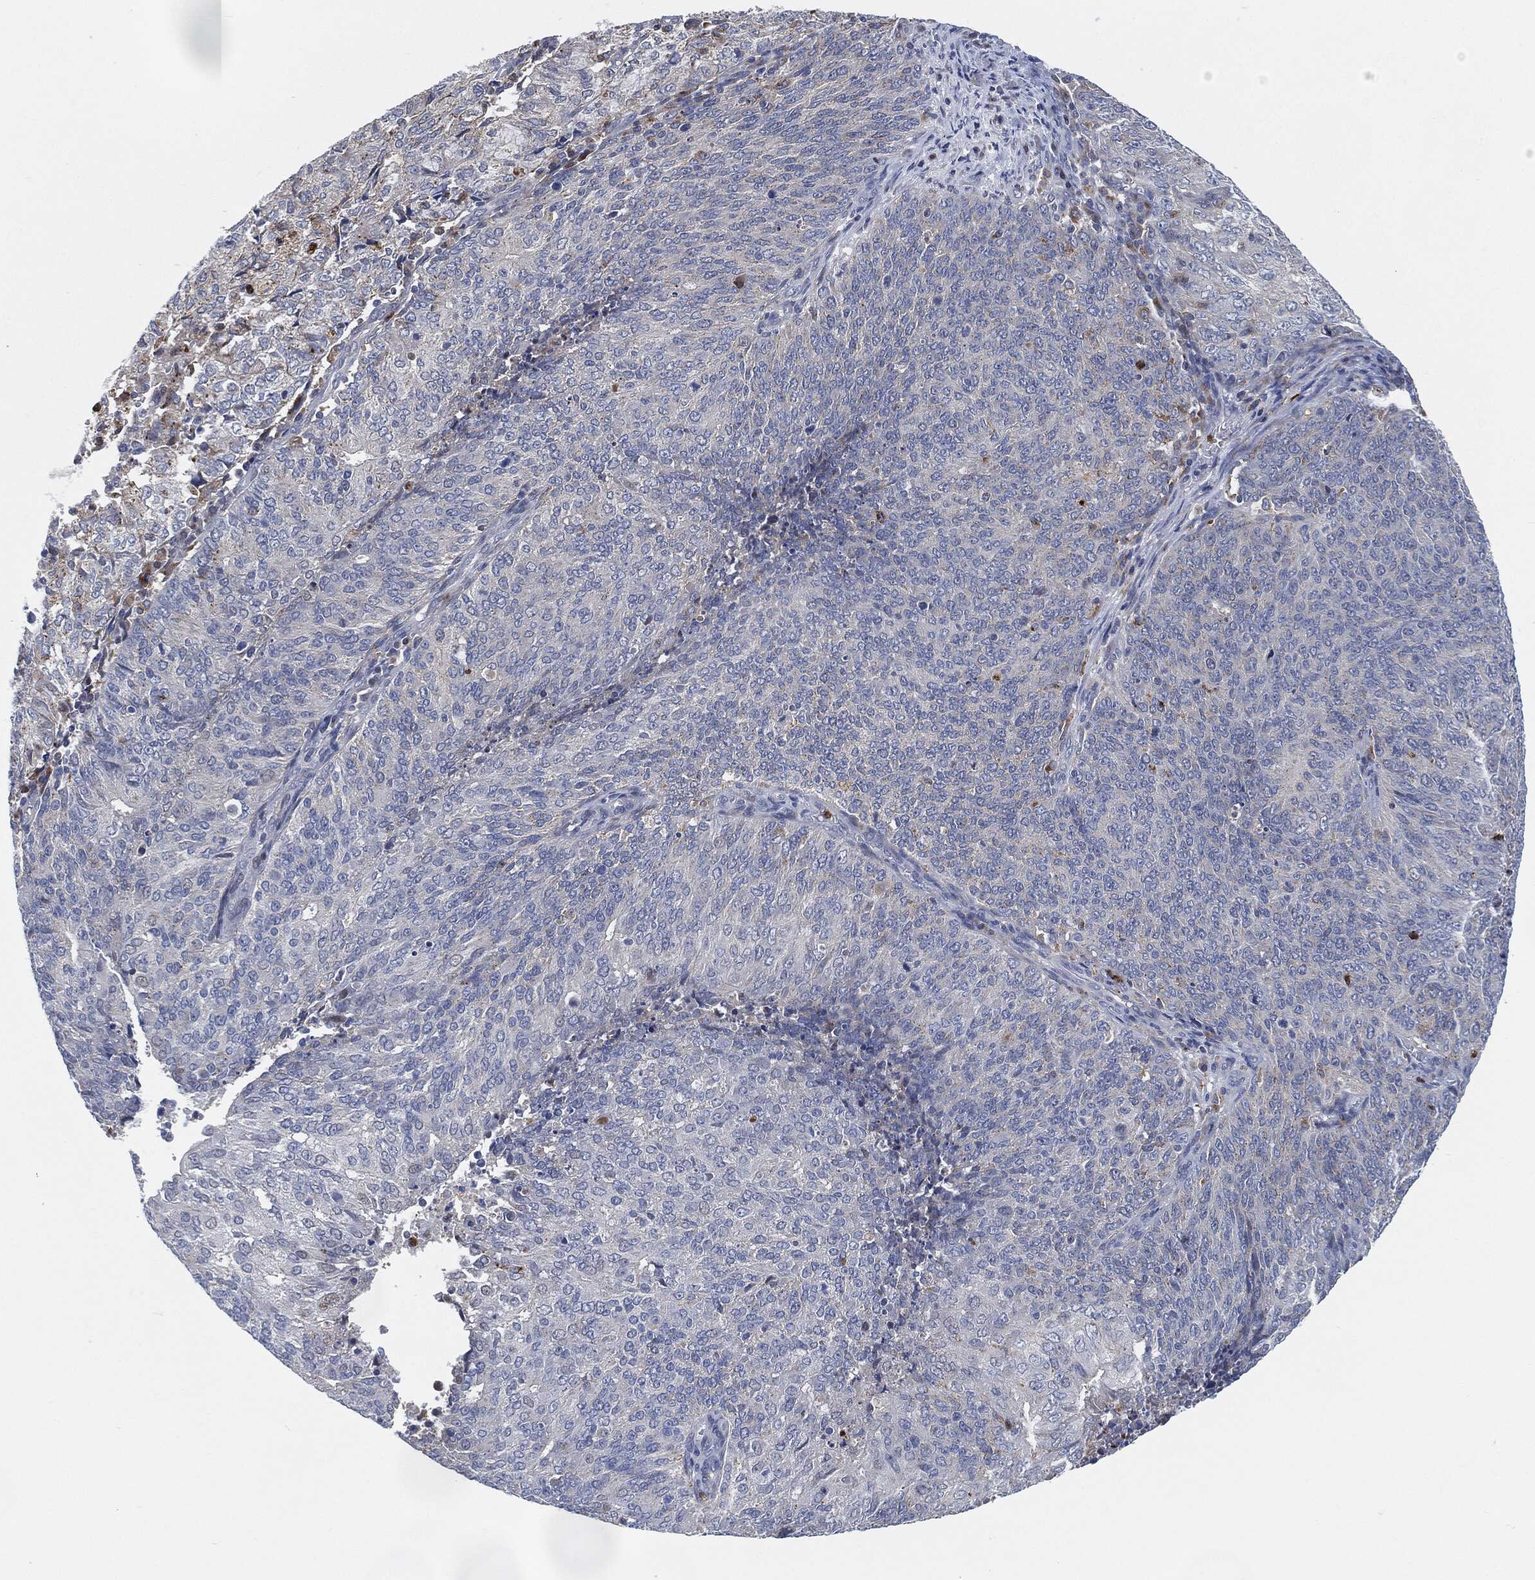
{"staining": {"intensity": "negative", "quantity": "none", "location": "none"}, "tissue": "endometrial cancer", "cell_type": "Tumor cells", "image_type": "cancer", "snomed": [{"axis": "morphology", "description": "Adenocarcinoma, NOS"}, {"axis": "topography", "description": "Endometrium"}], "caption": "This is an immunohistochemistry (IHC) histopathology image of human adenocarcinoma (endometrial). There is no expression in tumor cells.", "gene": "VSIG4", "patient": {"sex": "female", "age": 82}}